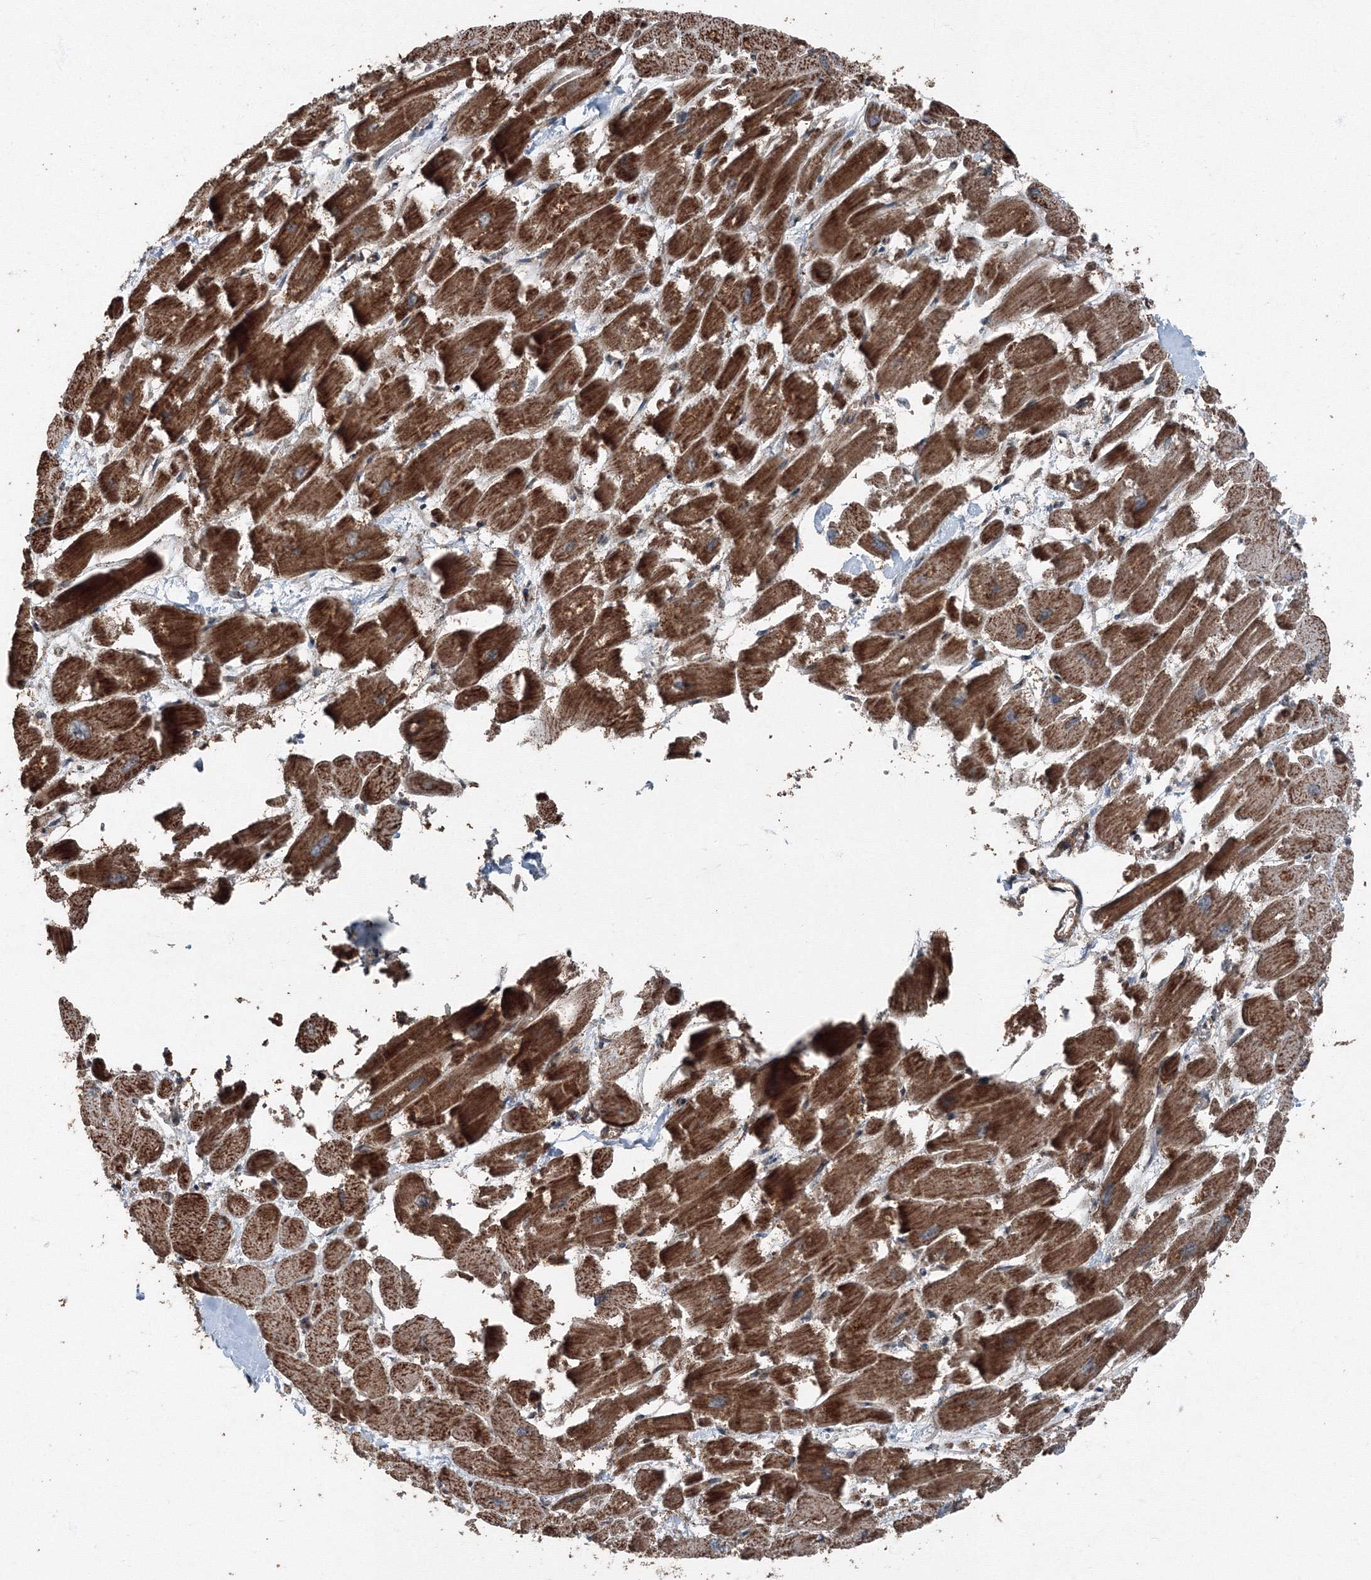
{"staining": {"intensity": "strong", "quantity": ">75%", "location": "cytoplasmic/membranous"}, "tissue": "heart muscle", "cell_type": "Cardiomyocytes", "image_type": "normal", "snomed": [{"axis": "morphology", "description": "Normal tissue, NOS"}, {"axis": "topography", "description": "Heart"}], "caption": "The micrograph displays immunohistochemical staining of unremarkable heart muscle. There is strong cytoplasmic/membranous expression is present in about >75% of cardiomyocytes.", "gene": "AASDH", "patient": {"sex": "male", "age": 54}}